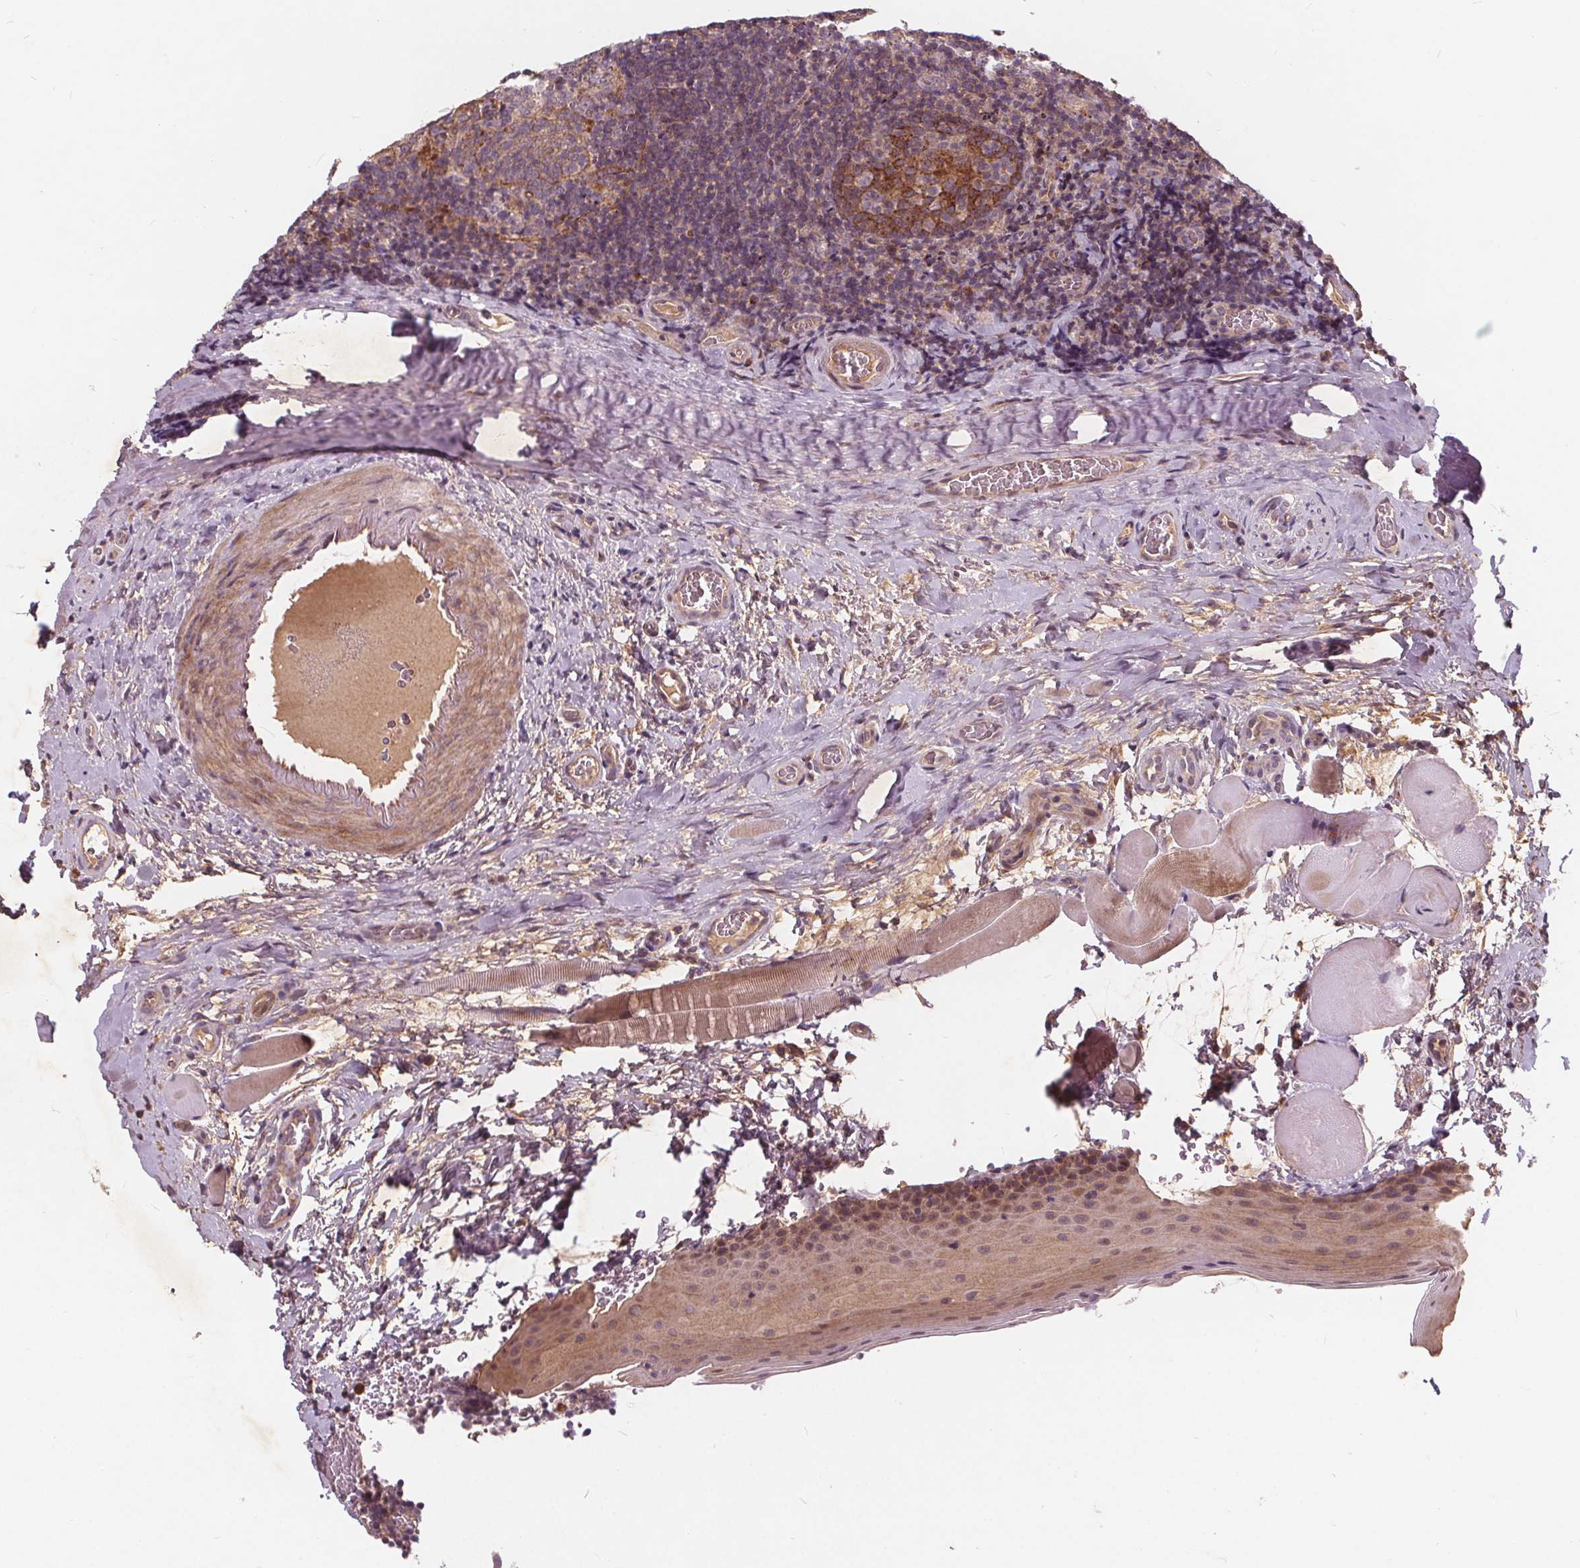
{"staining": {"intensity": "moderate", "quantity": "<25%", "location": "cytoplasmic/membranous"}, "tissue": "tonsil", "cell_type": "Germinal center cells", "image_type": "normal", "snomed": [{"axis": "morphology", "description": "Normal tissue, NOS"}, {"axis": "morphology", "description": "Inflammation, NOS"}, {"axis": "topography", "description": "Tonsil"}], "caption": "This micrograph reveals immunohistochemistry (IHC) staining of unremarkable human tonsil, with low moderate cytoplasmic/membranous expression in approximately <25% of germinal center cells.", "gene": "CSNK1G2", "patient": {"sex": "female", "age": 31}}